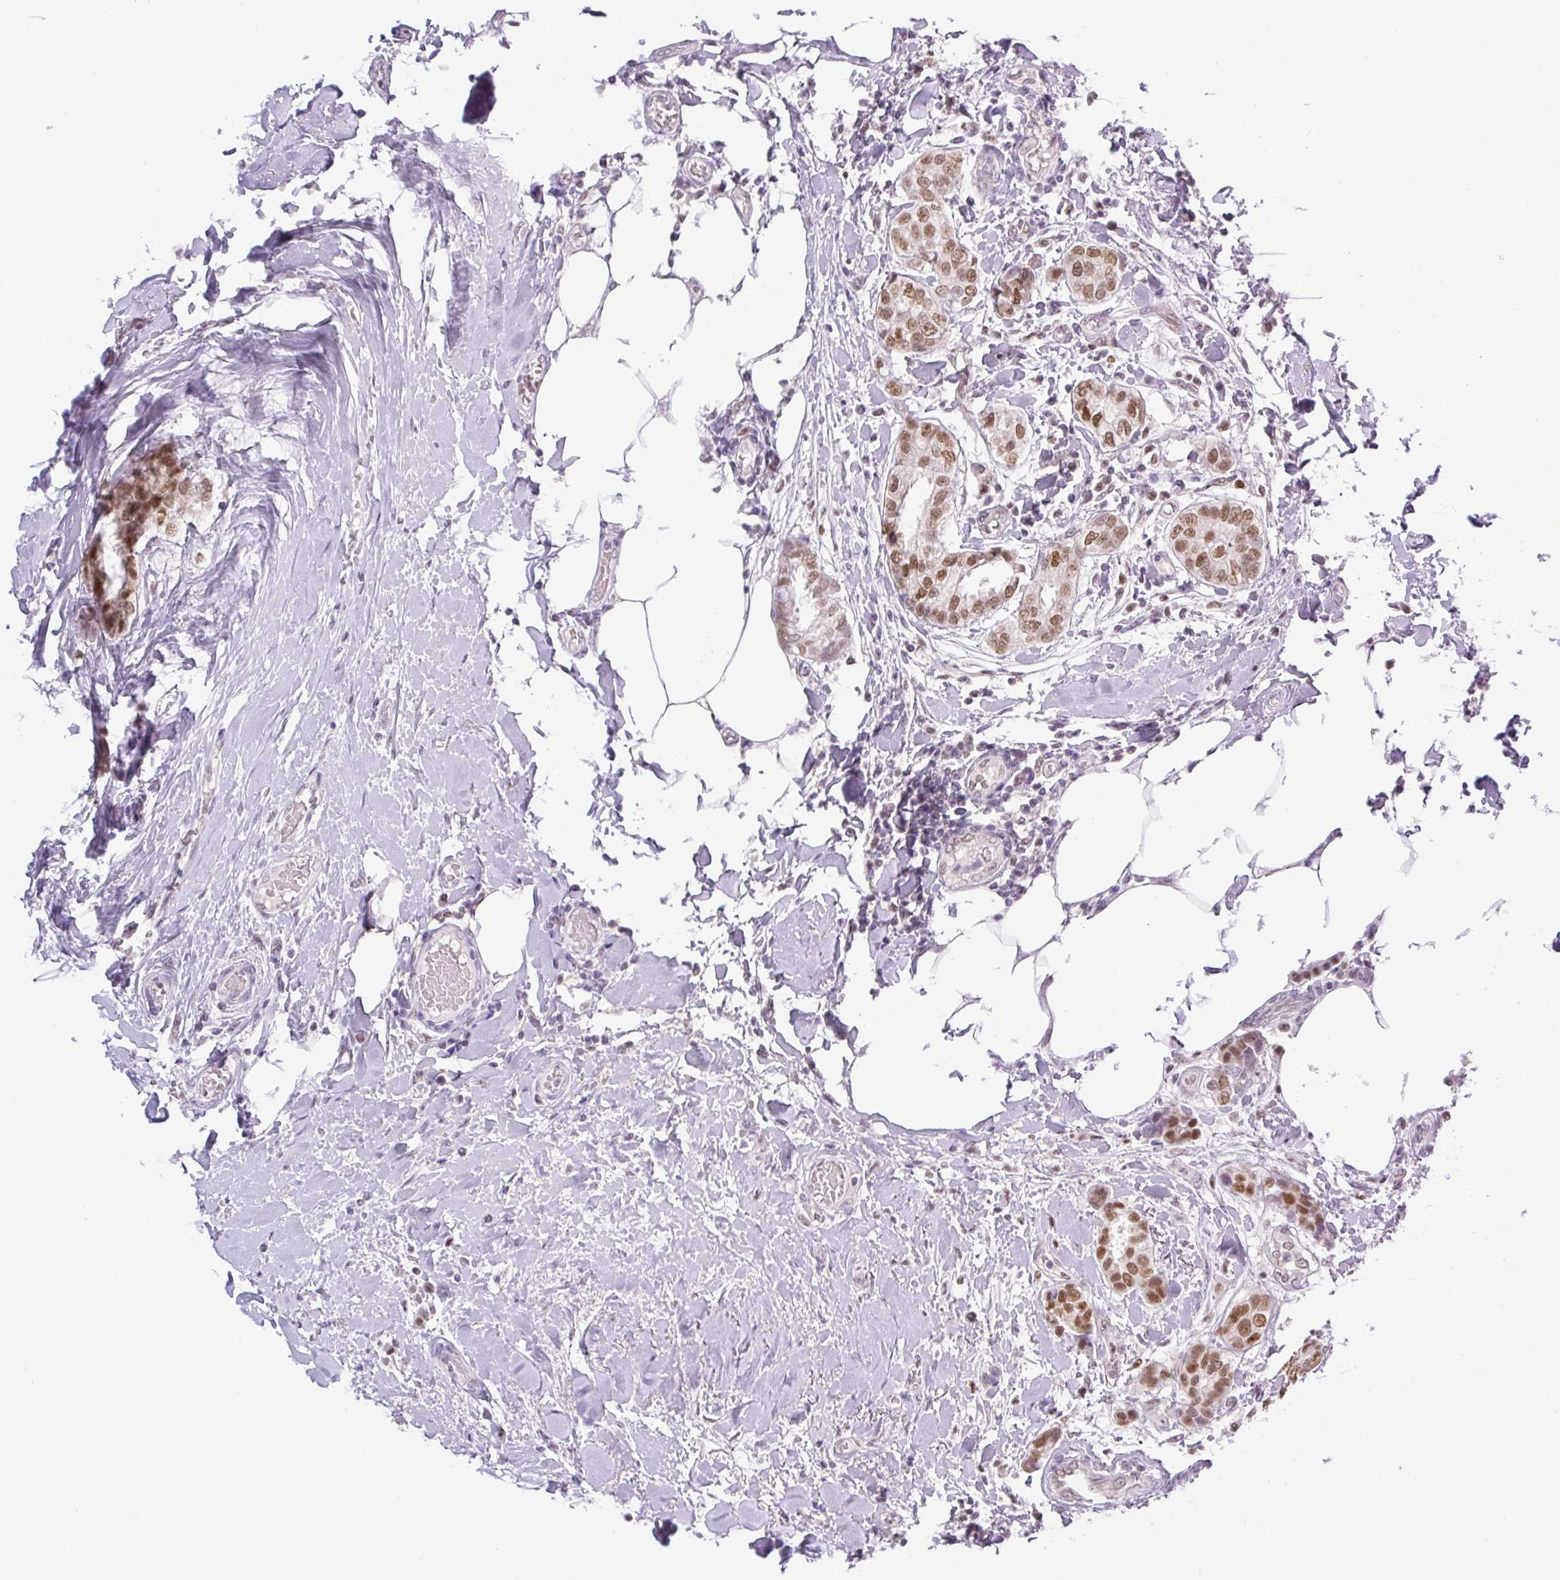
{"staining": {"intensity": "moderate", "quantity": ">75%", "location": "nuclear"}, "tissue": "breast cancer", "cell_type": "Tumor cells", "image_type": "cancer", "snomed": [{"axis": "morphology", "description": "Duct carcinoma"}, {"axis": "topography", "description": "Breast"}], "caption": "Moderate nuclear protein positivity is present in approximately >75% of tumor cells in breast invasive ductal carcinoma.", "gene": "TLE3", "patient": {"sex": "female", "age": 73}}